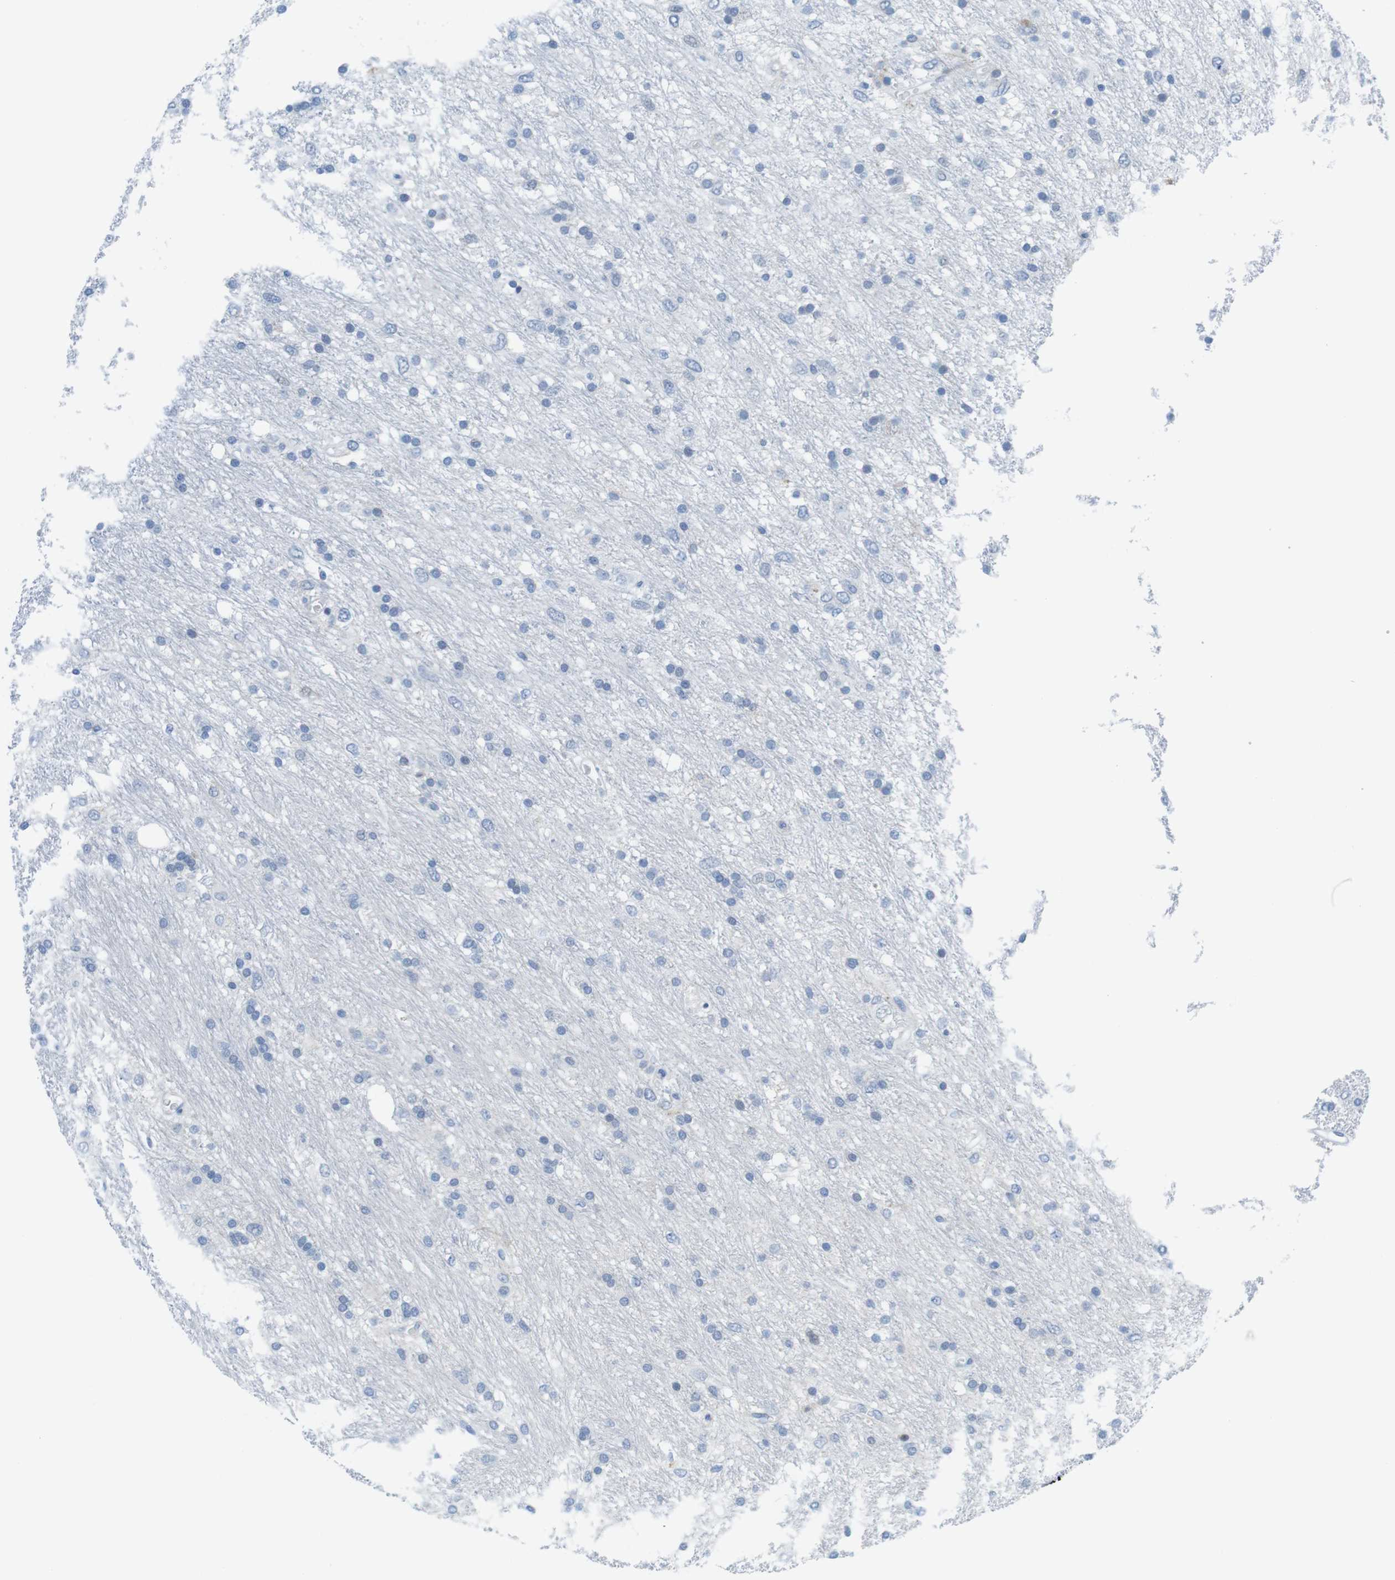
{"staining": {"intensity": "weak", "quantity": "<25%", "location": "nuclear"}, "tissue": "glioma", "cell_type": "Tumor cells", "image_type": "cancer", "snomed": [{"axis": "morphology", "description": "Glioma, malignant, Low grade"}, {"axis": "topography", "description": "Brain"}], "caption": "Image shows no significant protein staining in tumor cells of malignant glioma (low-grade). (DAB immunohistochemistry (IHC), high magnification).", "gene": "CHAF1A", "patient": {"sex": "male", "age": 77}}